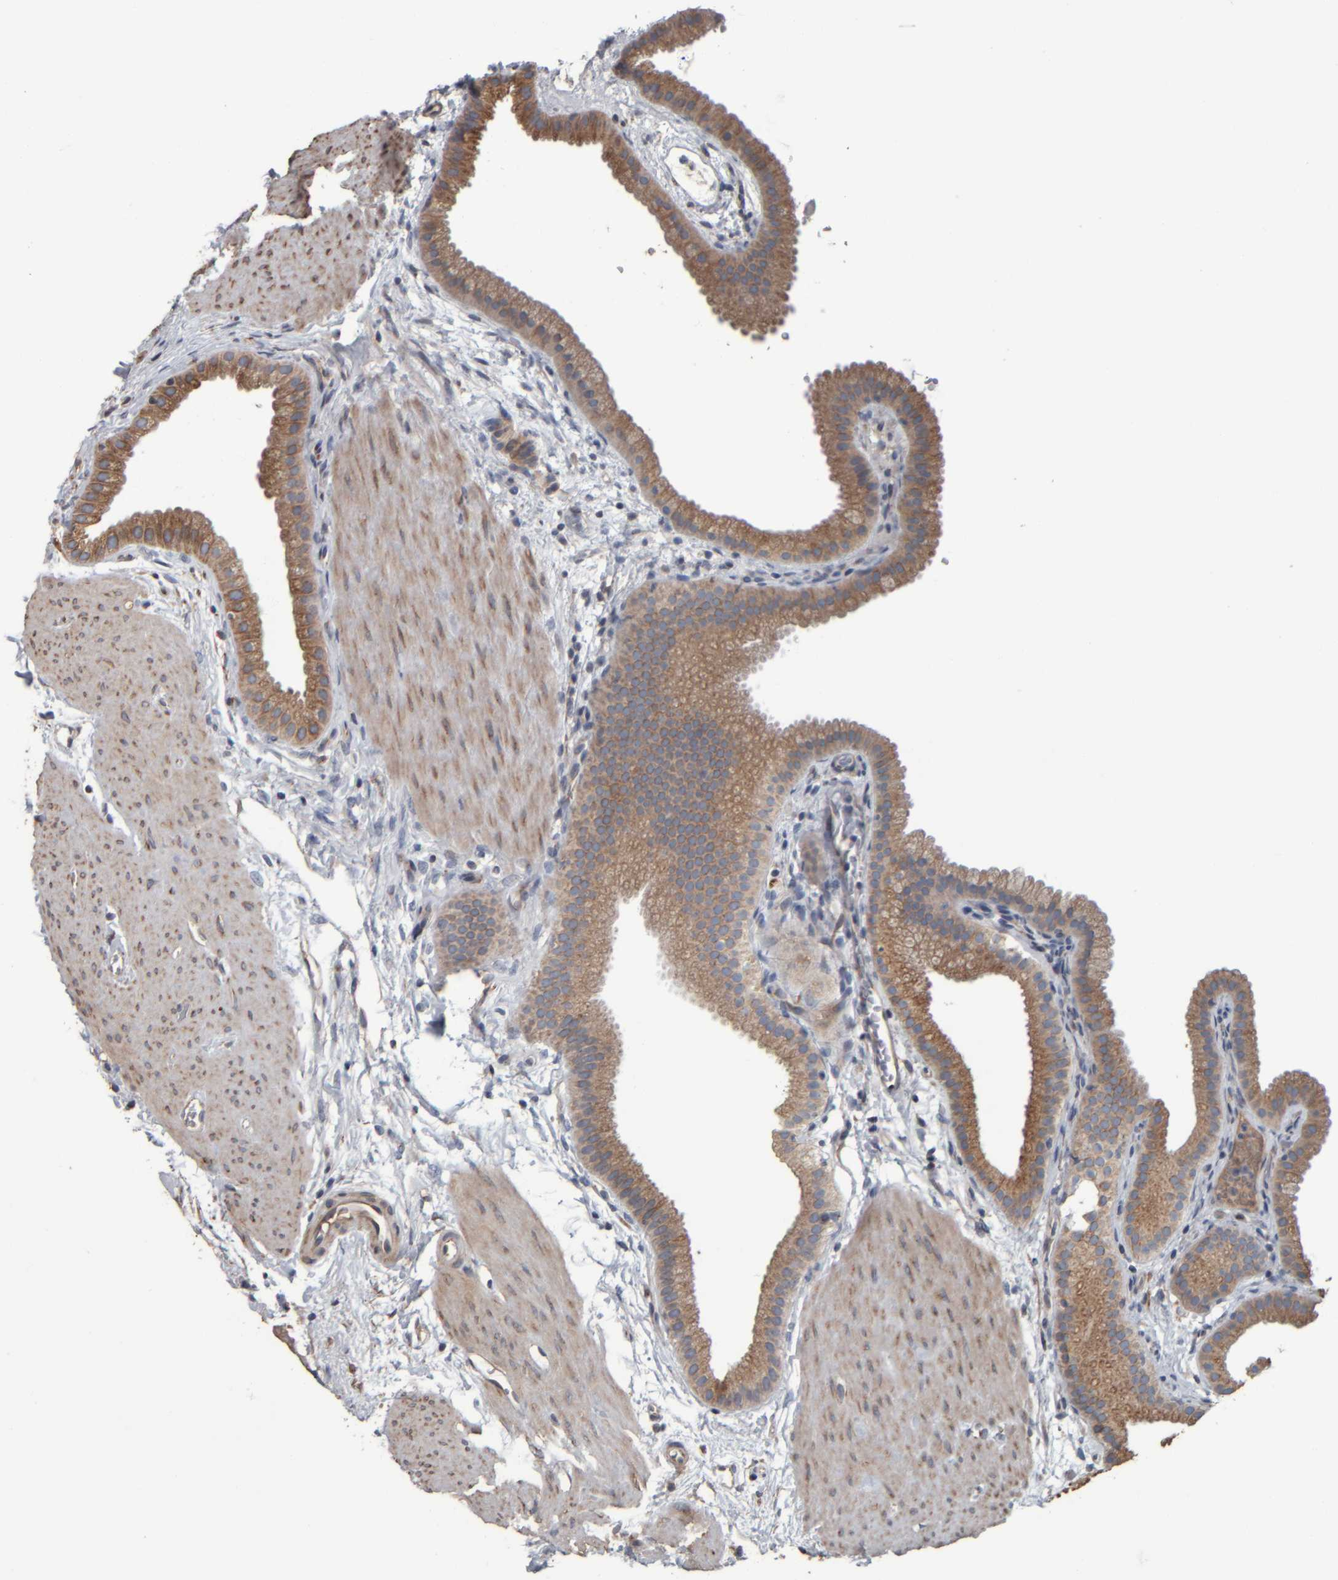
{"staining": {"intensity": "moderate", "quantity": "25%-75%", "location": "cytoplasmic/membranous"}, "tissue": "gallbladder", "cell_type": "Glandular cells", "image_type": "normal", "snomed": [{"axis": "morphology", "description": "Normal tissue, NOS"}, {"axis": "topography", "description": "Gallbladder"}], "caption": "IHC (DAB (3,3'-diaminobenzidine)) staining of normal gallbladder displays moderate cytoplasmic/membranous protein staining in about 25%-75% of glandular cells.", "gene": "CAVIN4", "patient": {"sex": "female", "age": 64}}